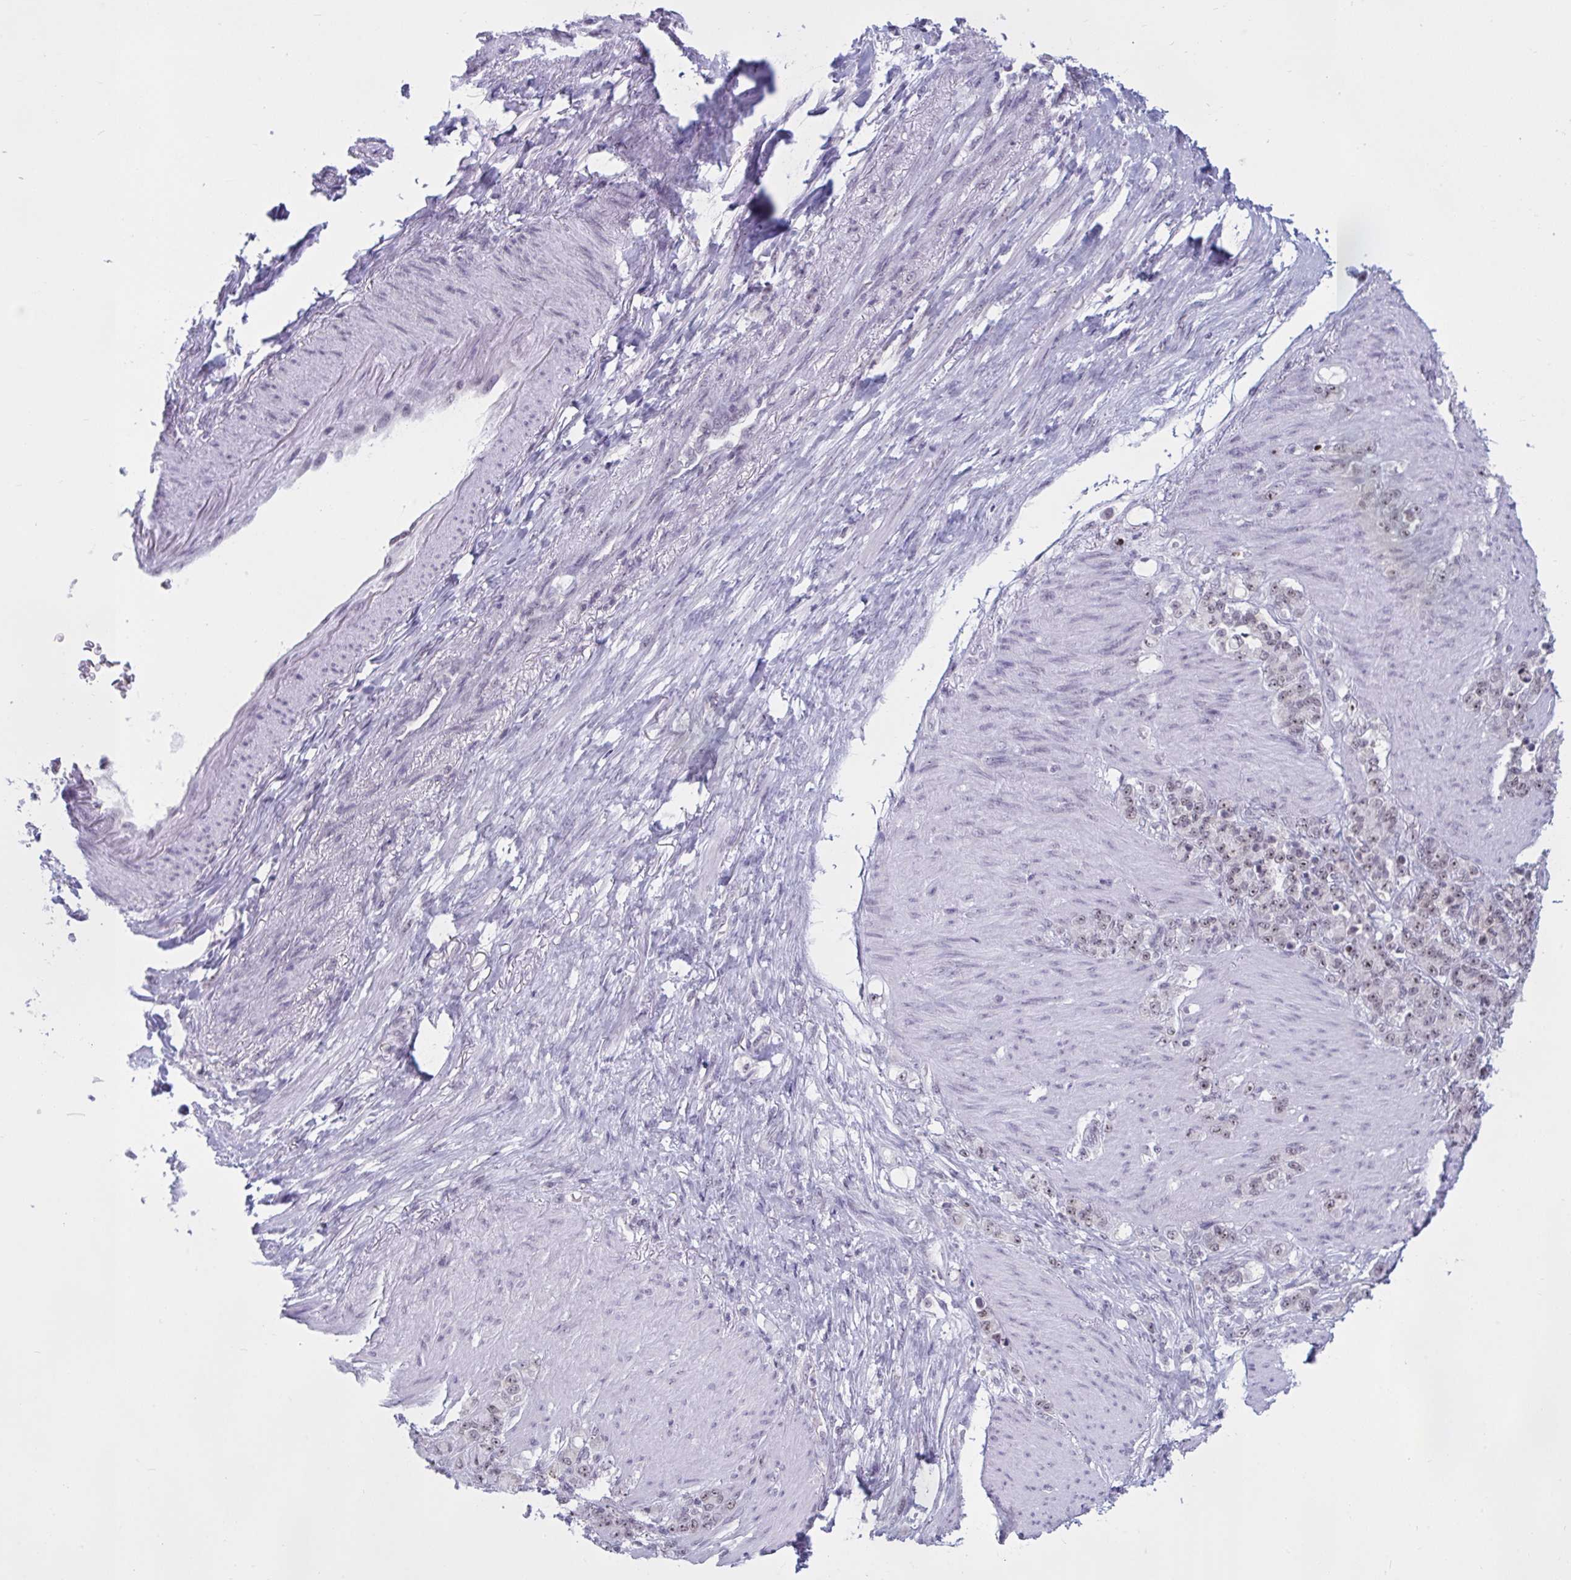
{"staining": {"intensity": "weak", "quantity": ">75%", "location": "nuclear"}, "tissue": "stomach cancer", "cell_type": "Tumor cells", "image_type": "cancer", "snomed": [{"axis": "morphology", "description": "Normal tissue, NOS"}, {"axis": "morphology", "description": "Adenocarcinoma, NOS"}, {"axis": "topography", "description": "Stomach"}], "caption": "A histopathology image showing weak nuclear expression in about >75% of tumor cells in stomach cancer (adenocarcinoma), as visualized by brown immunohistochemical staining.", "gene": "TGM6", "patient": {"sex": "female", "age": 79}}